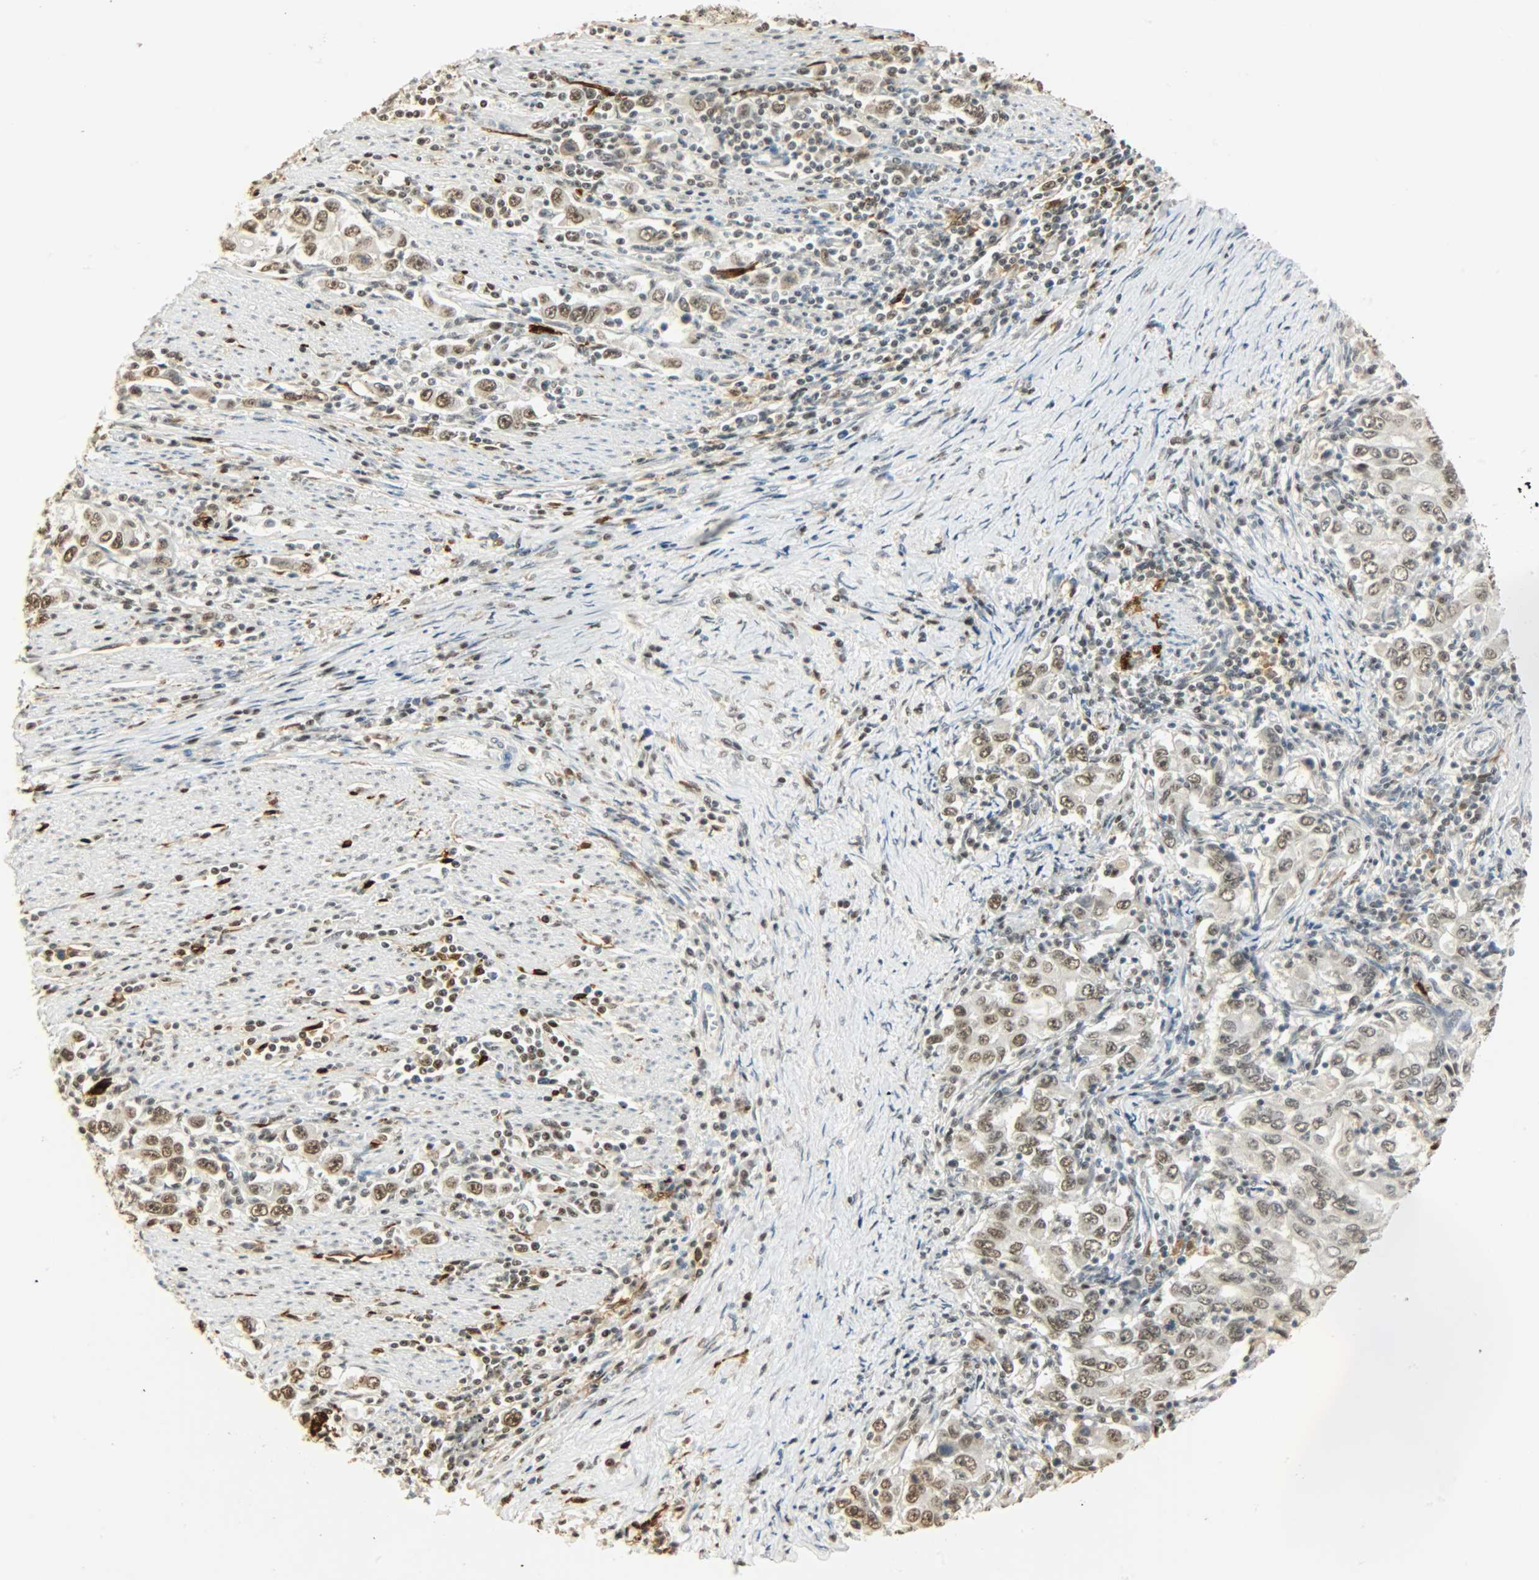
{"staining": {"intensity": "moderate", "quantity": ">75%", "location": "nuclear"}, "tissue": "stomach cancer", "cell_type": "Tumor cells", "image_type": "cancer", "snomed": [{"axis": "morphology", "description": "Adenocarcinoma, NOS"}, {"axis": "topography", "description": "Stomach, lower"}], "caption": "Immunohistochemical staining of stomach cancer displays moderate nuclear protein positivity in about >75% of tumor cells.", "gene": "NGFR", "patient": {"sex": "female", "age": 72}}